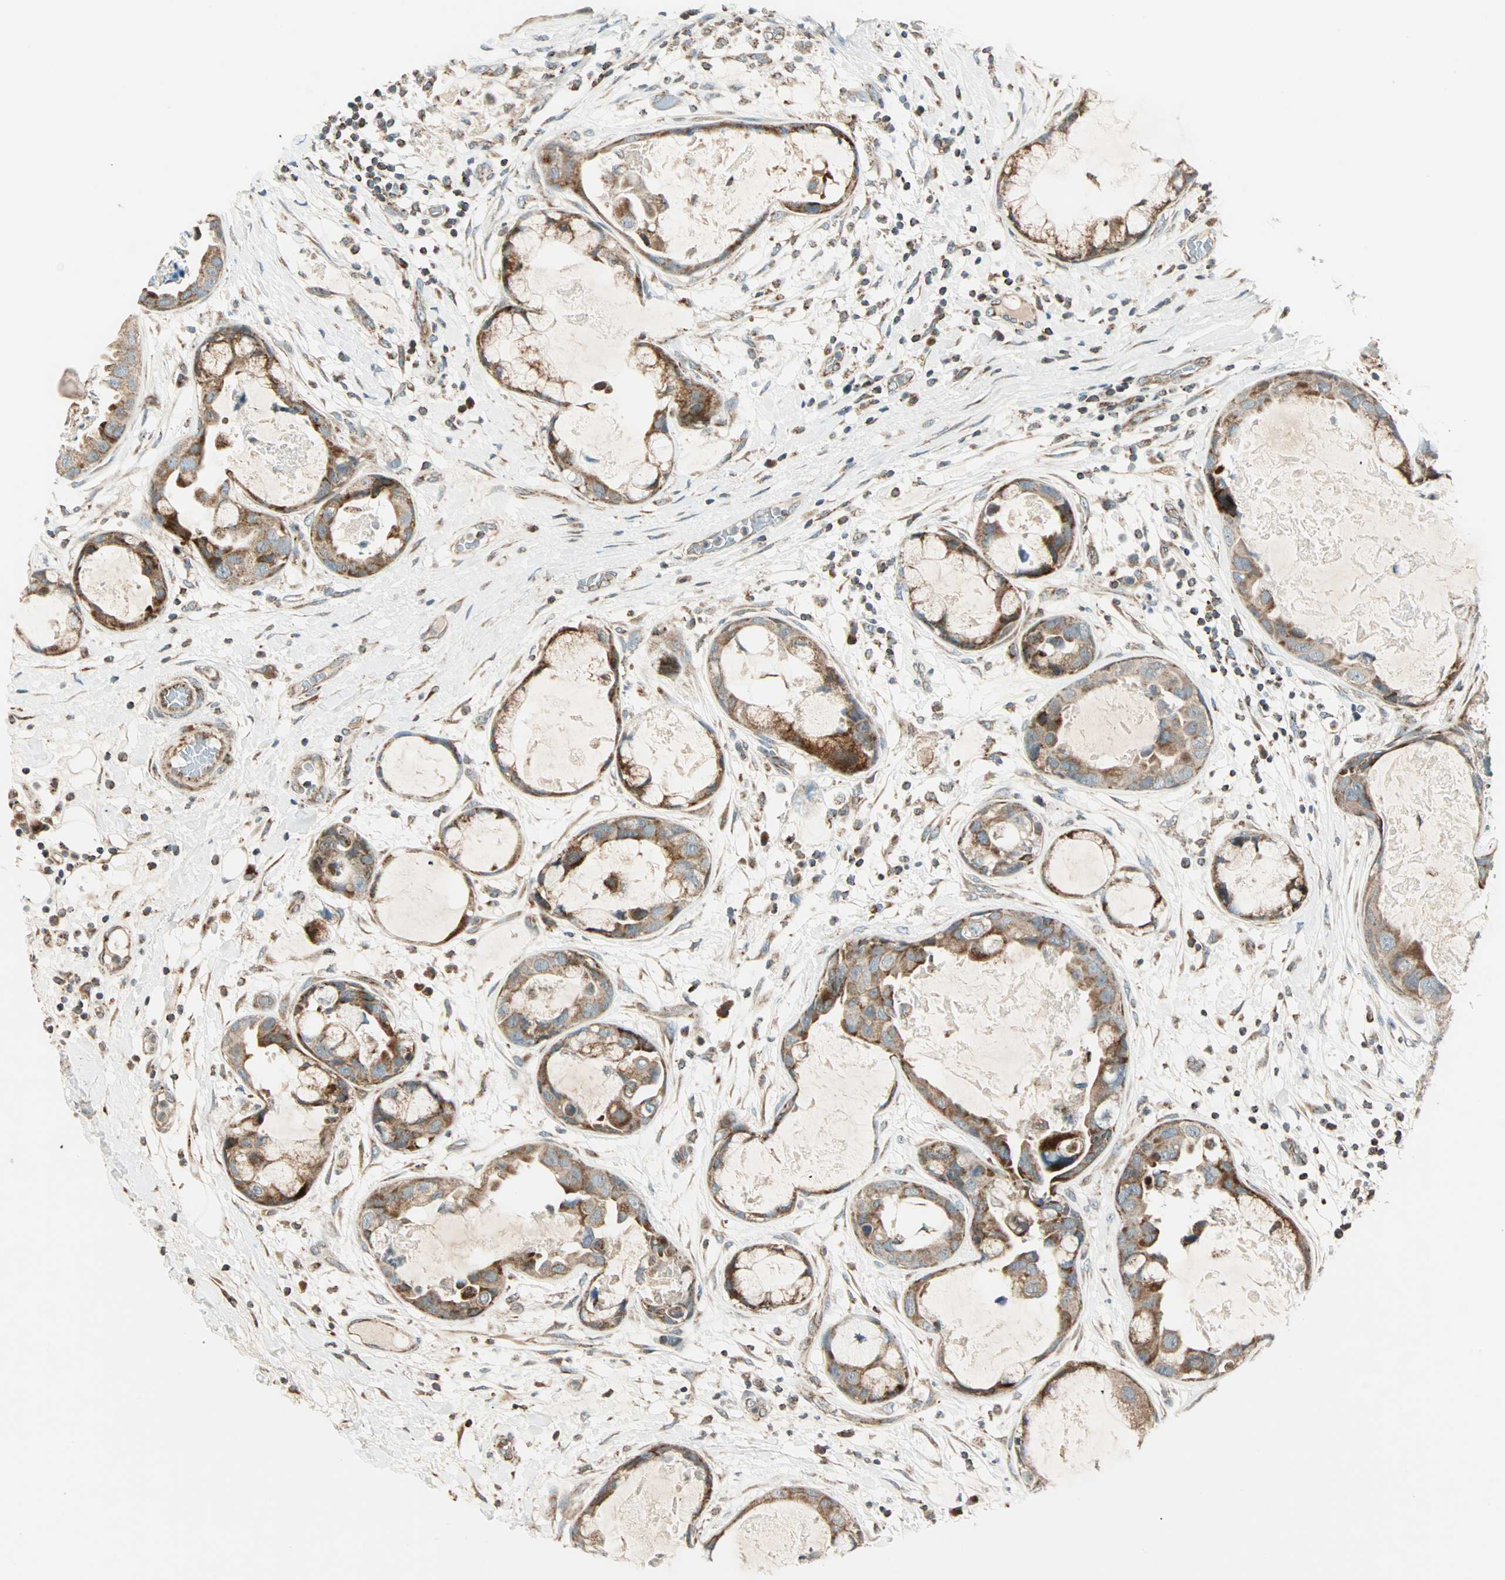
{"staining": {"intensity": "strong", "quantity": "<25%", "location": "cytoplasmic/membranous"}, "tissue": "breast cancer", "cell_type": "Tumor cells", "image_type": "cancer", "snomed": [{"axis": "morphology", "description": "Duct carcinoma"}, {"axis": "topography", "description": "Breast"}], "caption": "Strong cytoplasmic/membranous staining for a protein is present in approximately <25% of tumor cells of invasive ductal carcinoma (breast) using immunohistochemistry (IHC).", "gene": "SPRY4", "patient": {"sex": "female", "age": 40}}